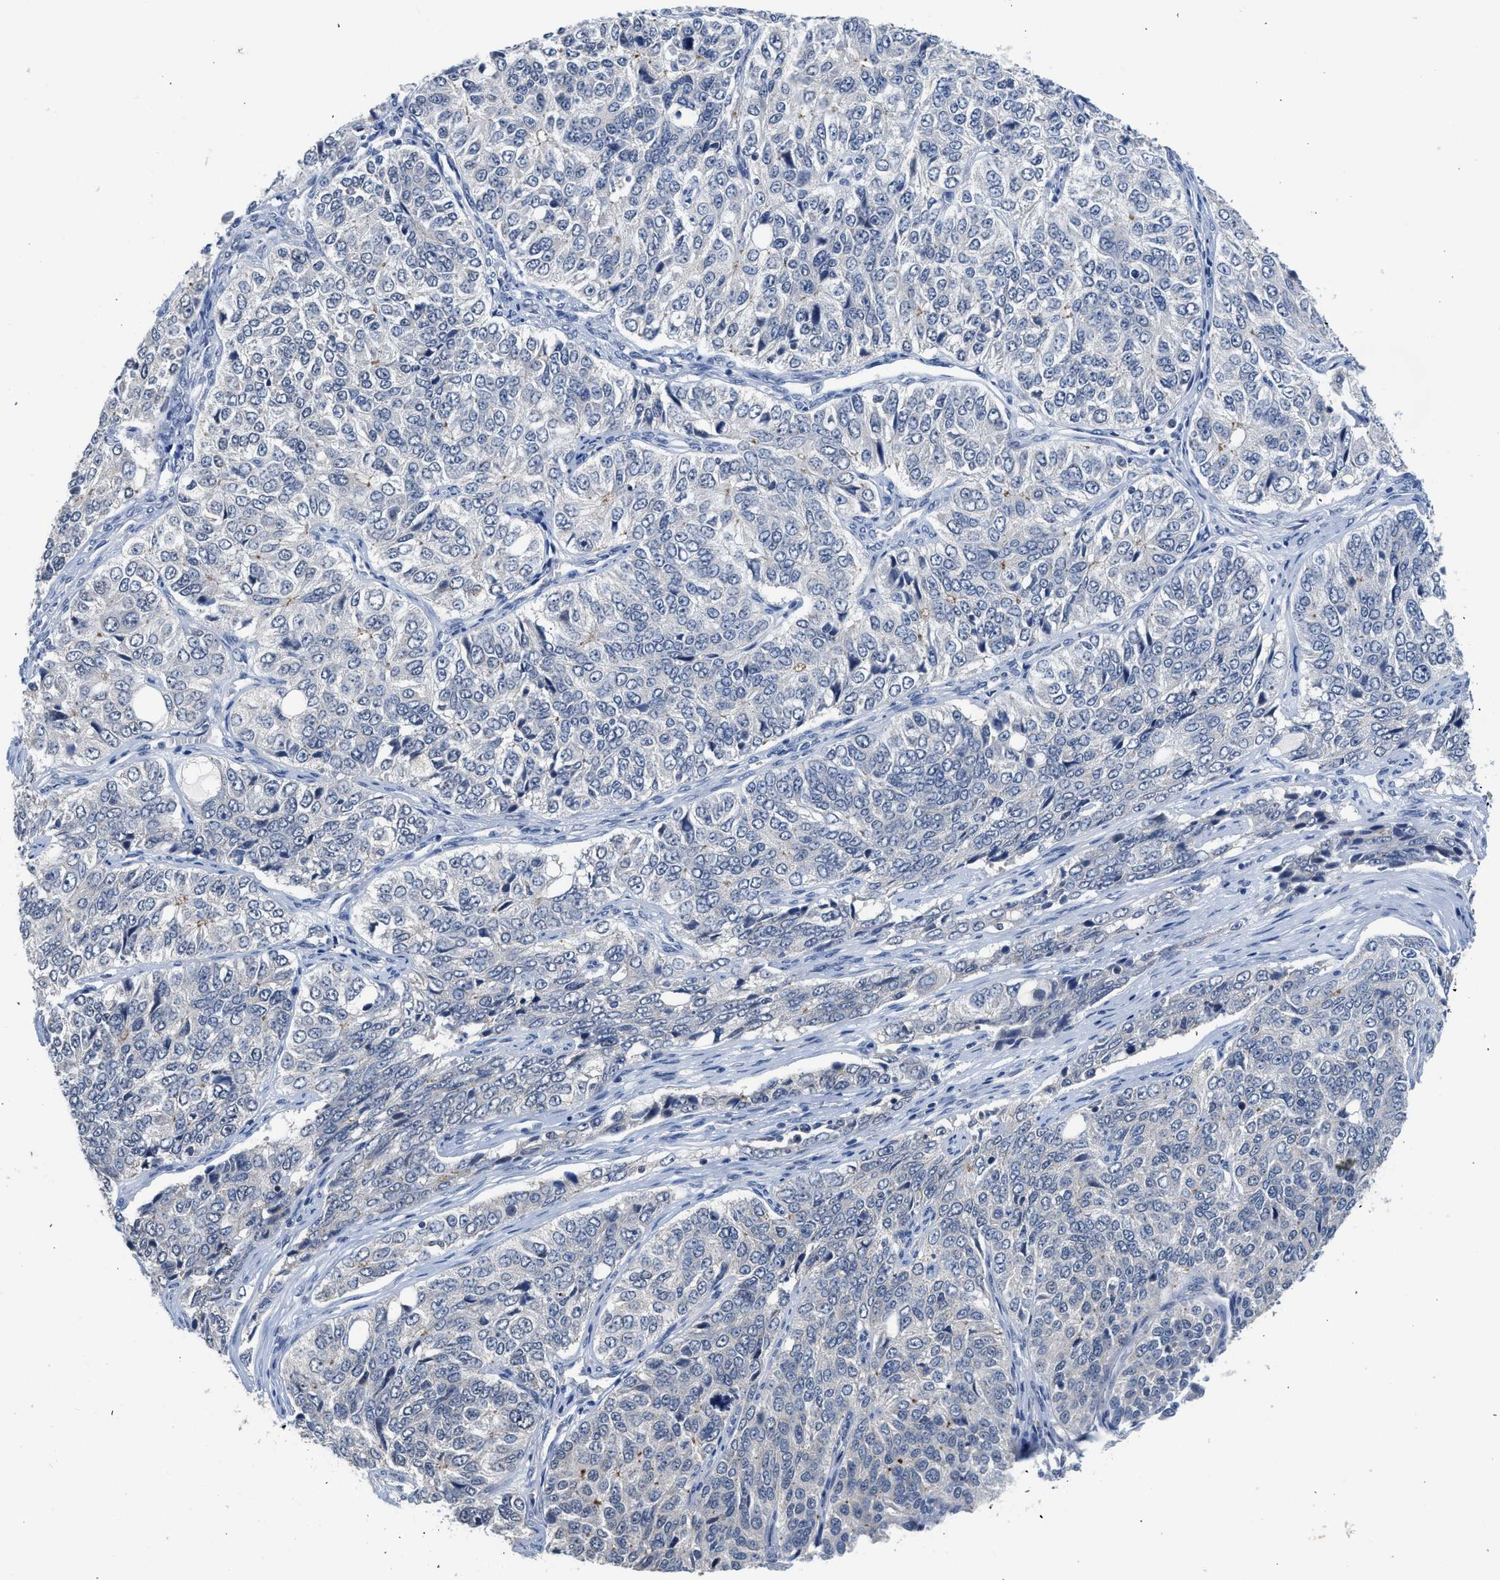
{"staining": {"intensity": "negative", "quantity": "none", "location": "none"}, "tissue": "ovarian cancer", "cell_type": "Tumor cells", "image_type": "cancer", "snomed": [{"axis": "morphology", "description": "Carcinoma, endometroid"}, {"axis": "topography", "description": "Ovary"}], "caption": "IHC image of human ovarian endometroid carcinoma stained for a protein (brown), which demonstrates no staining in tumor cells.", "gene": "CSF3R", "patient": {"sex": "female", "age": 51}}